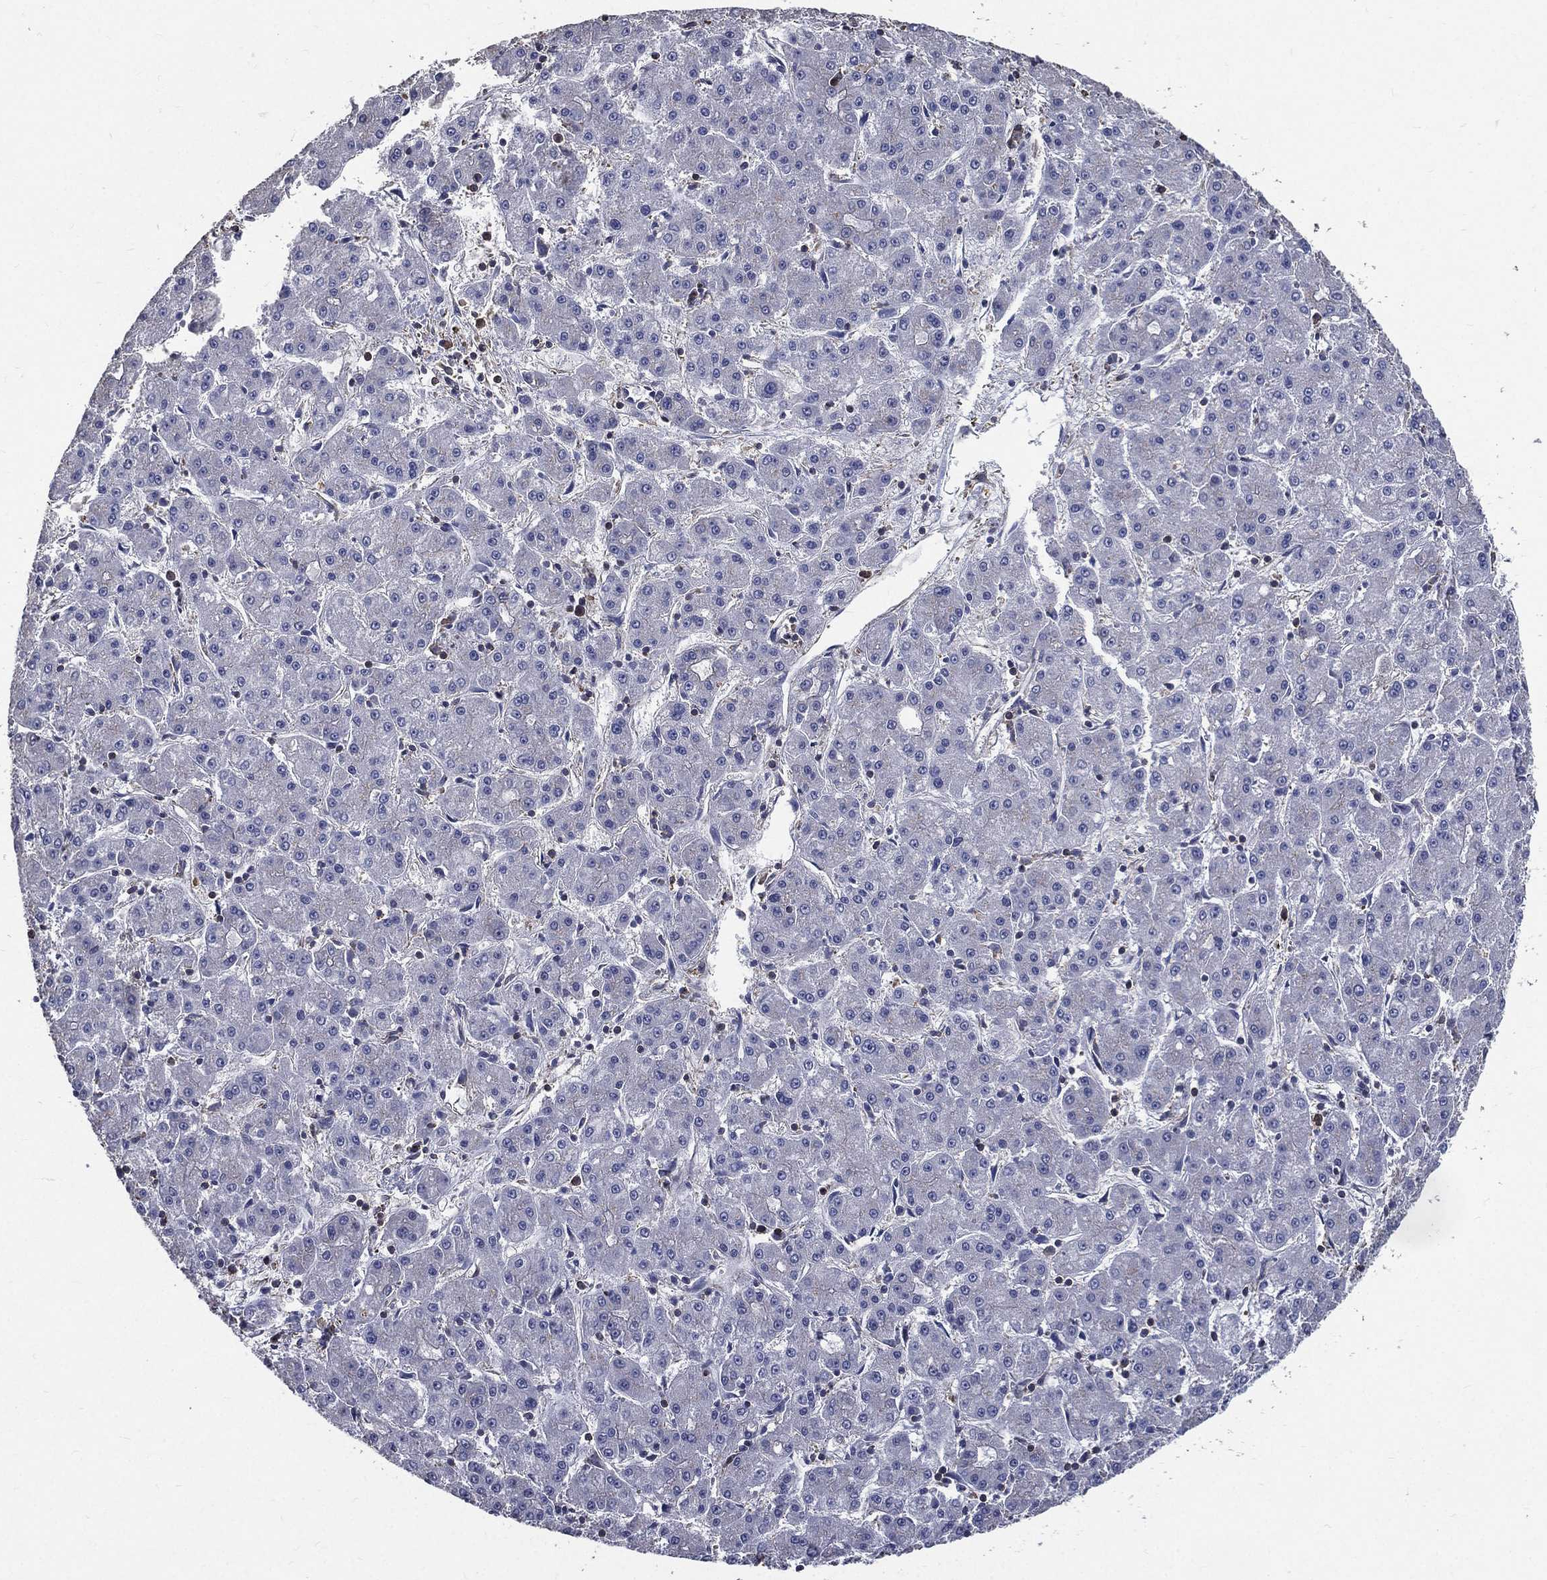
{"staining": {"intensity": "negative", "quantity": "none", "location": "none"}, "tissue": "liver cancer", "cell_type": "Tumor cells", "image_type": "cancer", "snomed": [{"axis": "morphology", "description": "Carcinoma, Hepatocellular, NOS"}, {"axis": "topography", "description": "Liver"}], "caption": "There is no significant staining in tumor cells of liver cancer (hepatocellular carcinoma).", "gene": "SERPINB2", "patient": {"sex": "male", "age": 73}}